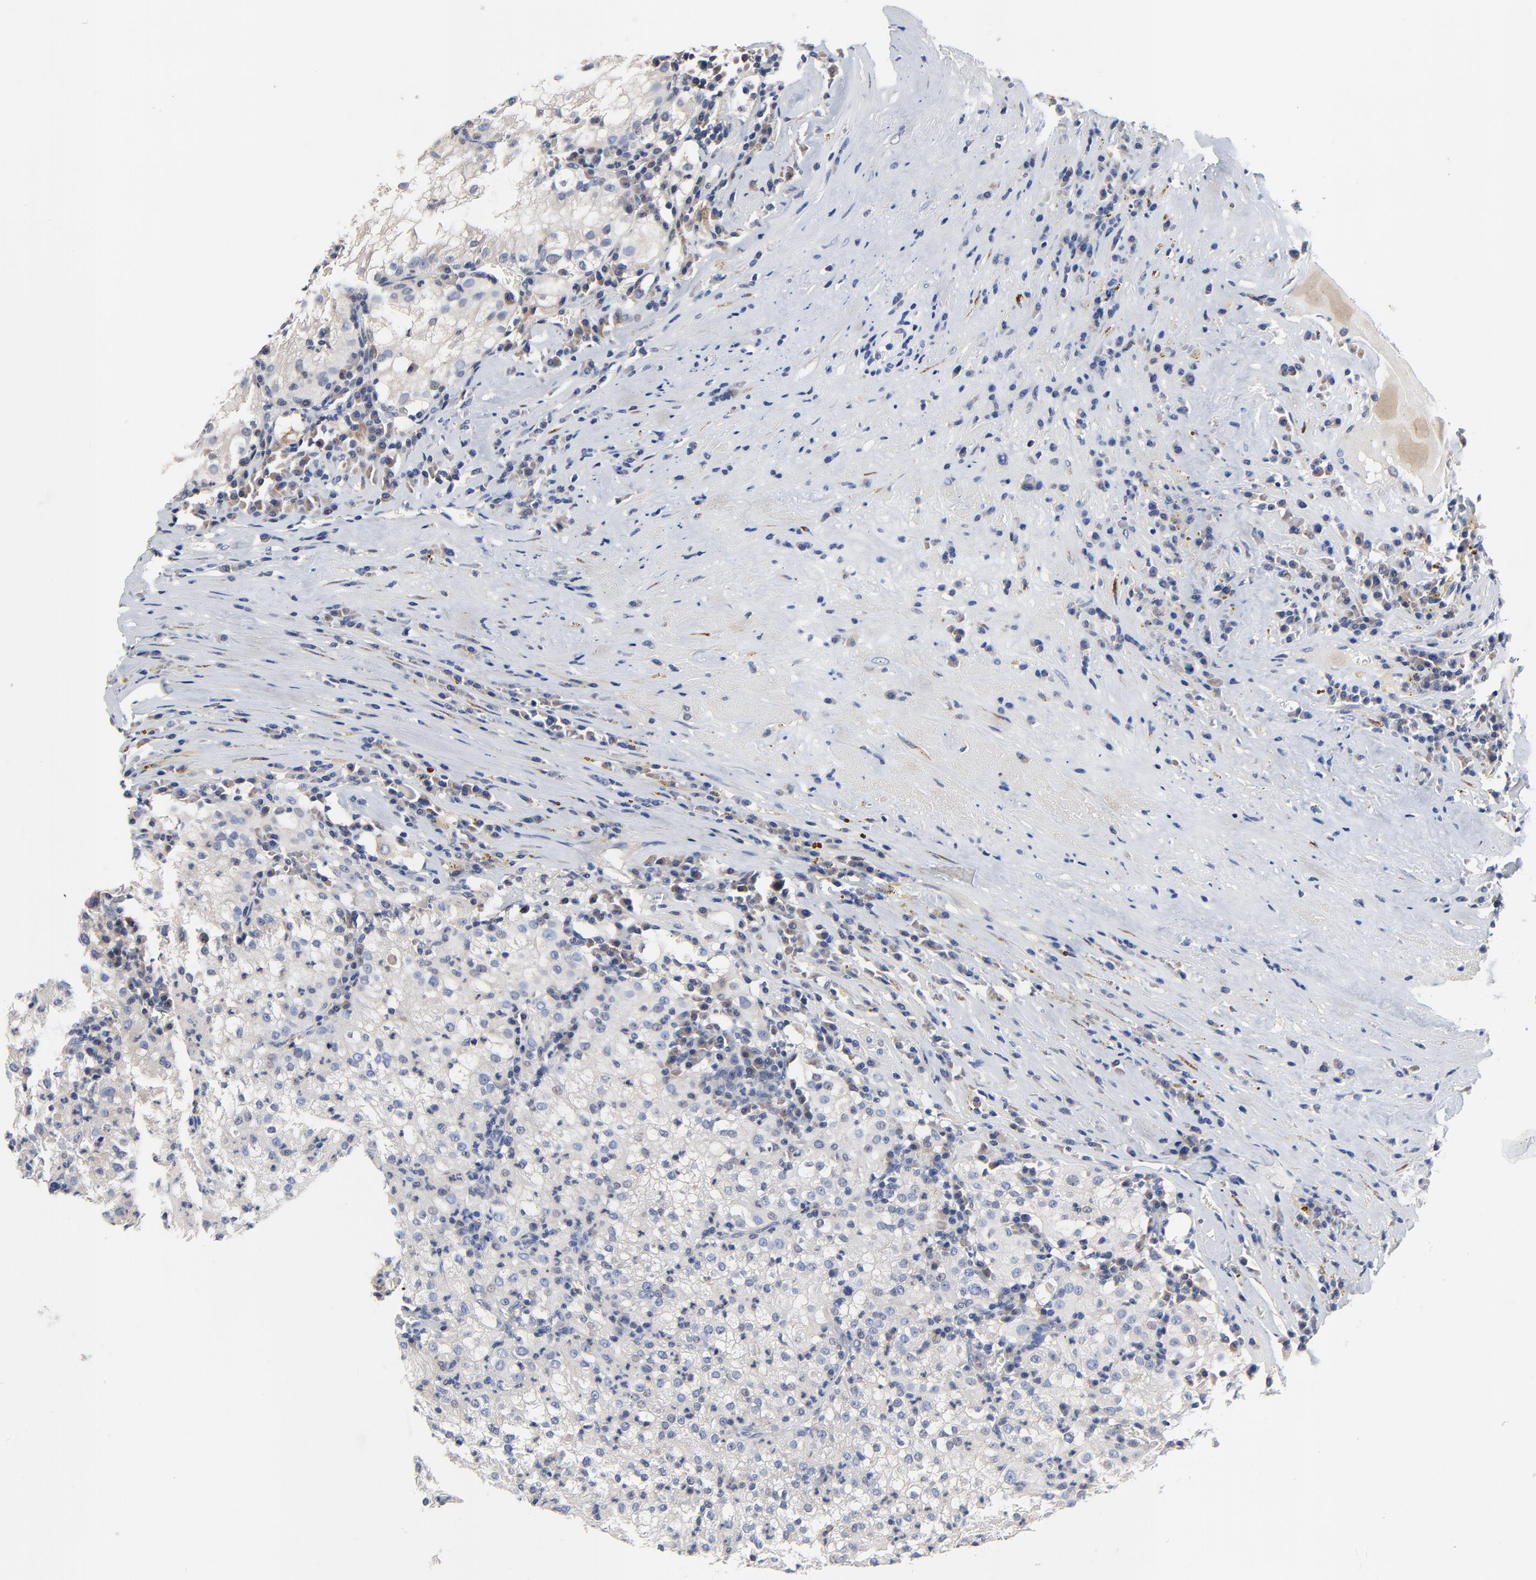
{"staining": {"intensity": "negative", "quantity": "none", "location": "none"}, "tissue": "renal cancer", "cell_type": "Tumor cells", "image_type": "cancer", "snomed": [{"axis": "morphology", "description": "Adenocarcinoma, NOS"}, {"axis": "topography", "description": "Kidney"}], "caption": "The image displays no significant positivity in tumor cells of adenocarcinoma (renal).", "gene": "VAV2", "patient": {"sex": "male", "age": 59}}